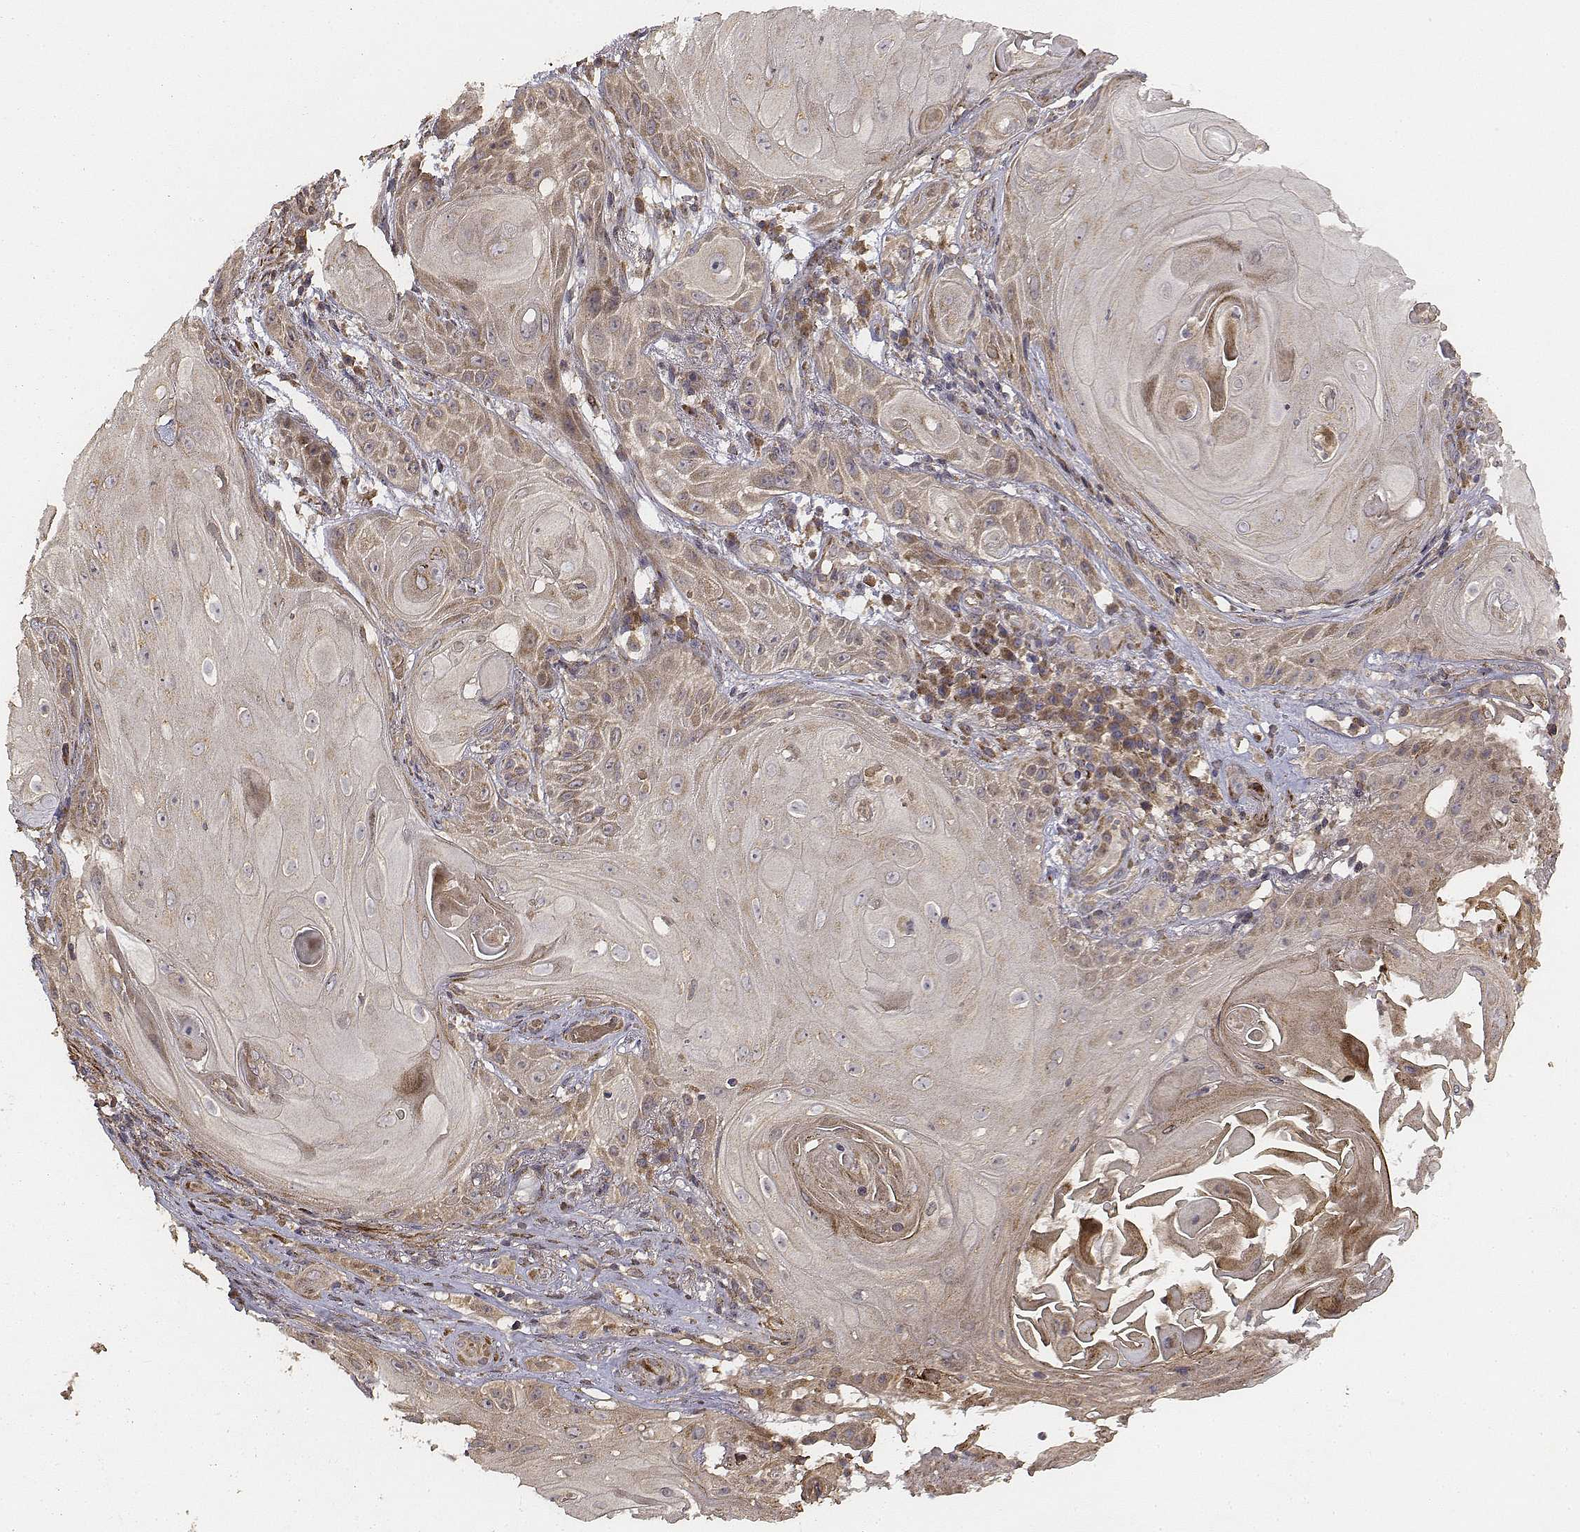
{"staining": {"intensity": "moderate", "quantity": "25%-75%", "location": "cytoplasmic/membranous"}, "tissue": "skin cancer", "cell_type": "Tumor cells", "image_type": "cancer", "snomed": [{"axis": "morphology", "description": "Squamous cell carcinoma, NOS"}, {"axis": "topography", "description": "Skin"}], "caption": "Immunohistochemistry histopathology image of neoplastic tissue: skin cancer stained using immunohistochemistry demonstrates medium levels of moderate protein expression localized specifically in the cytoplasmic/membranous of tumor cells, appearing as a cytoplasmic/membranous brown color.", "gene": "FBXO21", "patient": {"sex": "male", "age": 62}}